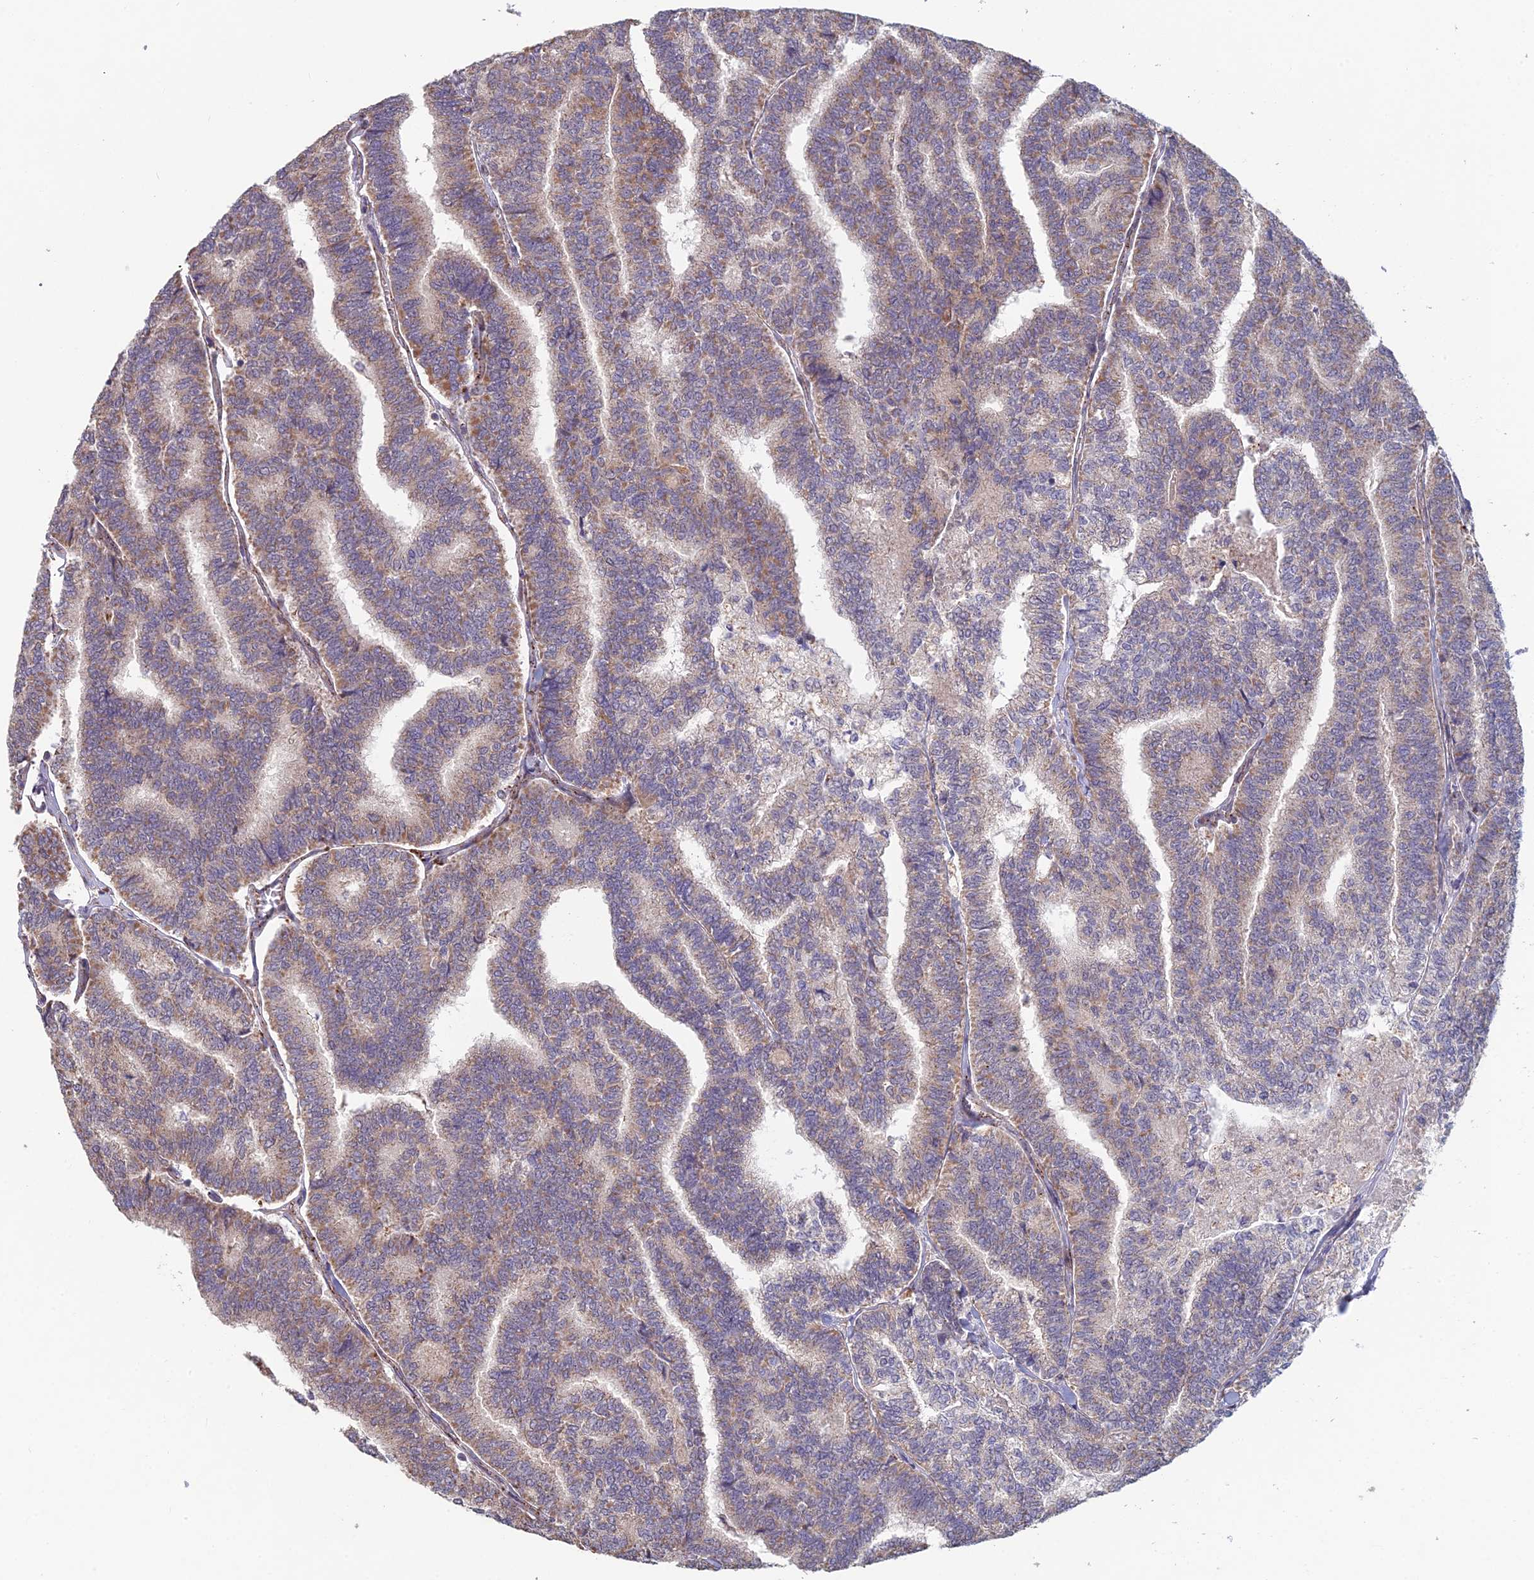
{"staining": {"intensity": "weak", "quantity": "25%-75%", "location": "cytoplasmic/membranous"}, "tissue": "thyroid cancer", "cell_type": "Tumor cells", "image_type": "cancer", "snomed": [{"axis": "morphology", "description": "Papillary adenocarcinoma, NOS"}, {"axis": "topography", "description": "Thyroid gland"}], "caption": "Protein expression analysis of human thyroid cancer reveals weak cytoplasmic/membranous positivity in approximately 25%-75% of tumor cells.", "gene": "FOXS1", "patient": {"sex": "female", "age": 35}}